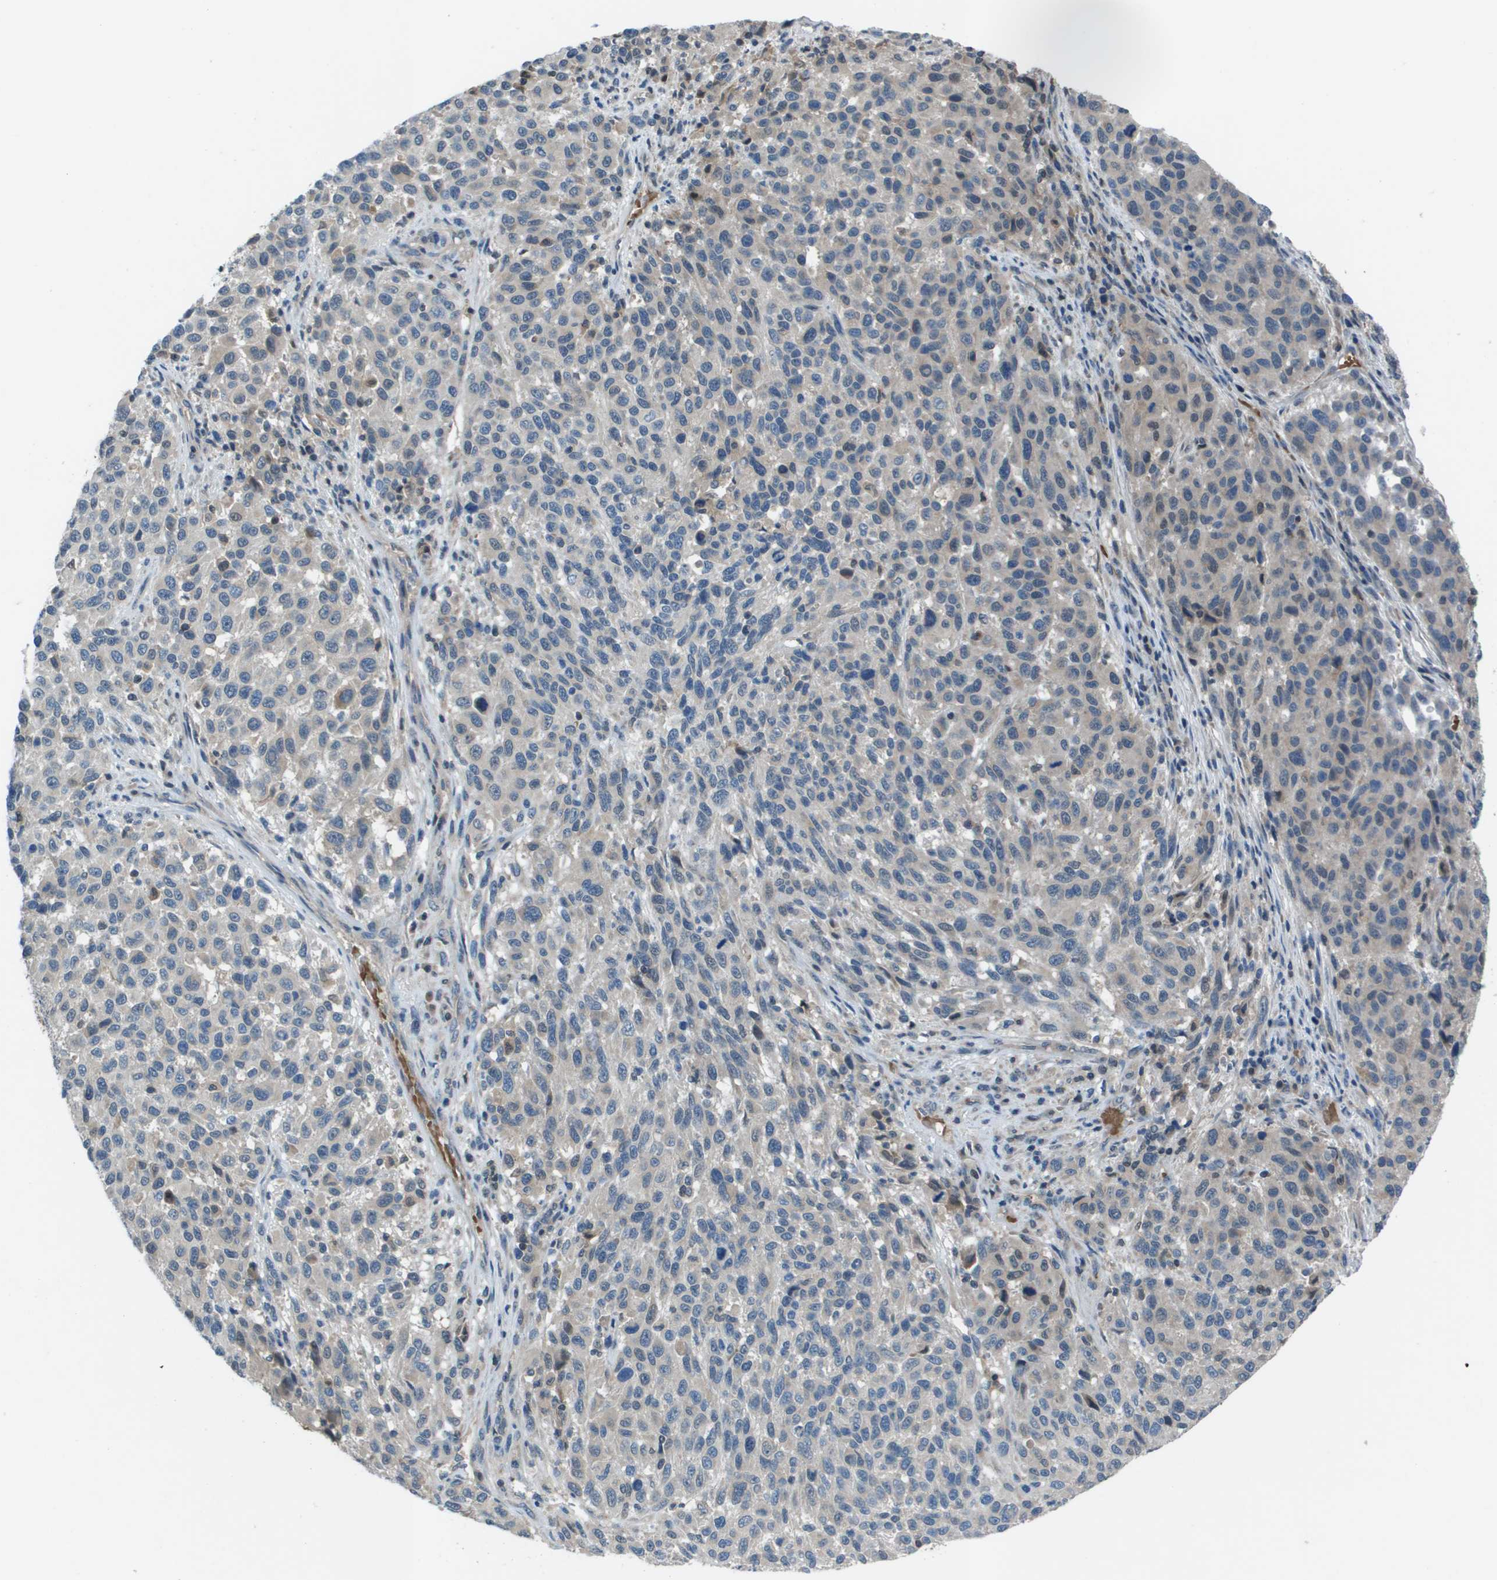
{"staining": {"intensity": "weak", "quantity": "<25%", "location": "cytoplasmic/membranous"}, "tissue": "melanoma", "cell_type": "Tumor cells", "image_type": "cancer", "snomed": [{"axis": "morphology", "description": "Malignant melanoma, Metastatic site"}, {"axis": "topography", "description": "Lymph node"}], "caption": "A micrograph of human malignant melanoma (metastatic site) is negative for staining in tumor cells. (DAB (3,3'-diaminobenzidine) immunohistochemistry (IHC) visualized using brightfield microscopy, high magnification).", "gene": "CAMK4", "patient": {"sex": "male", "age": 61}}